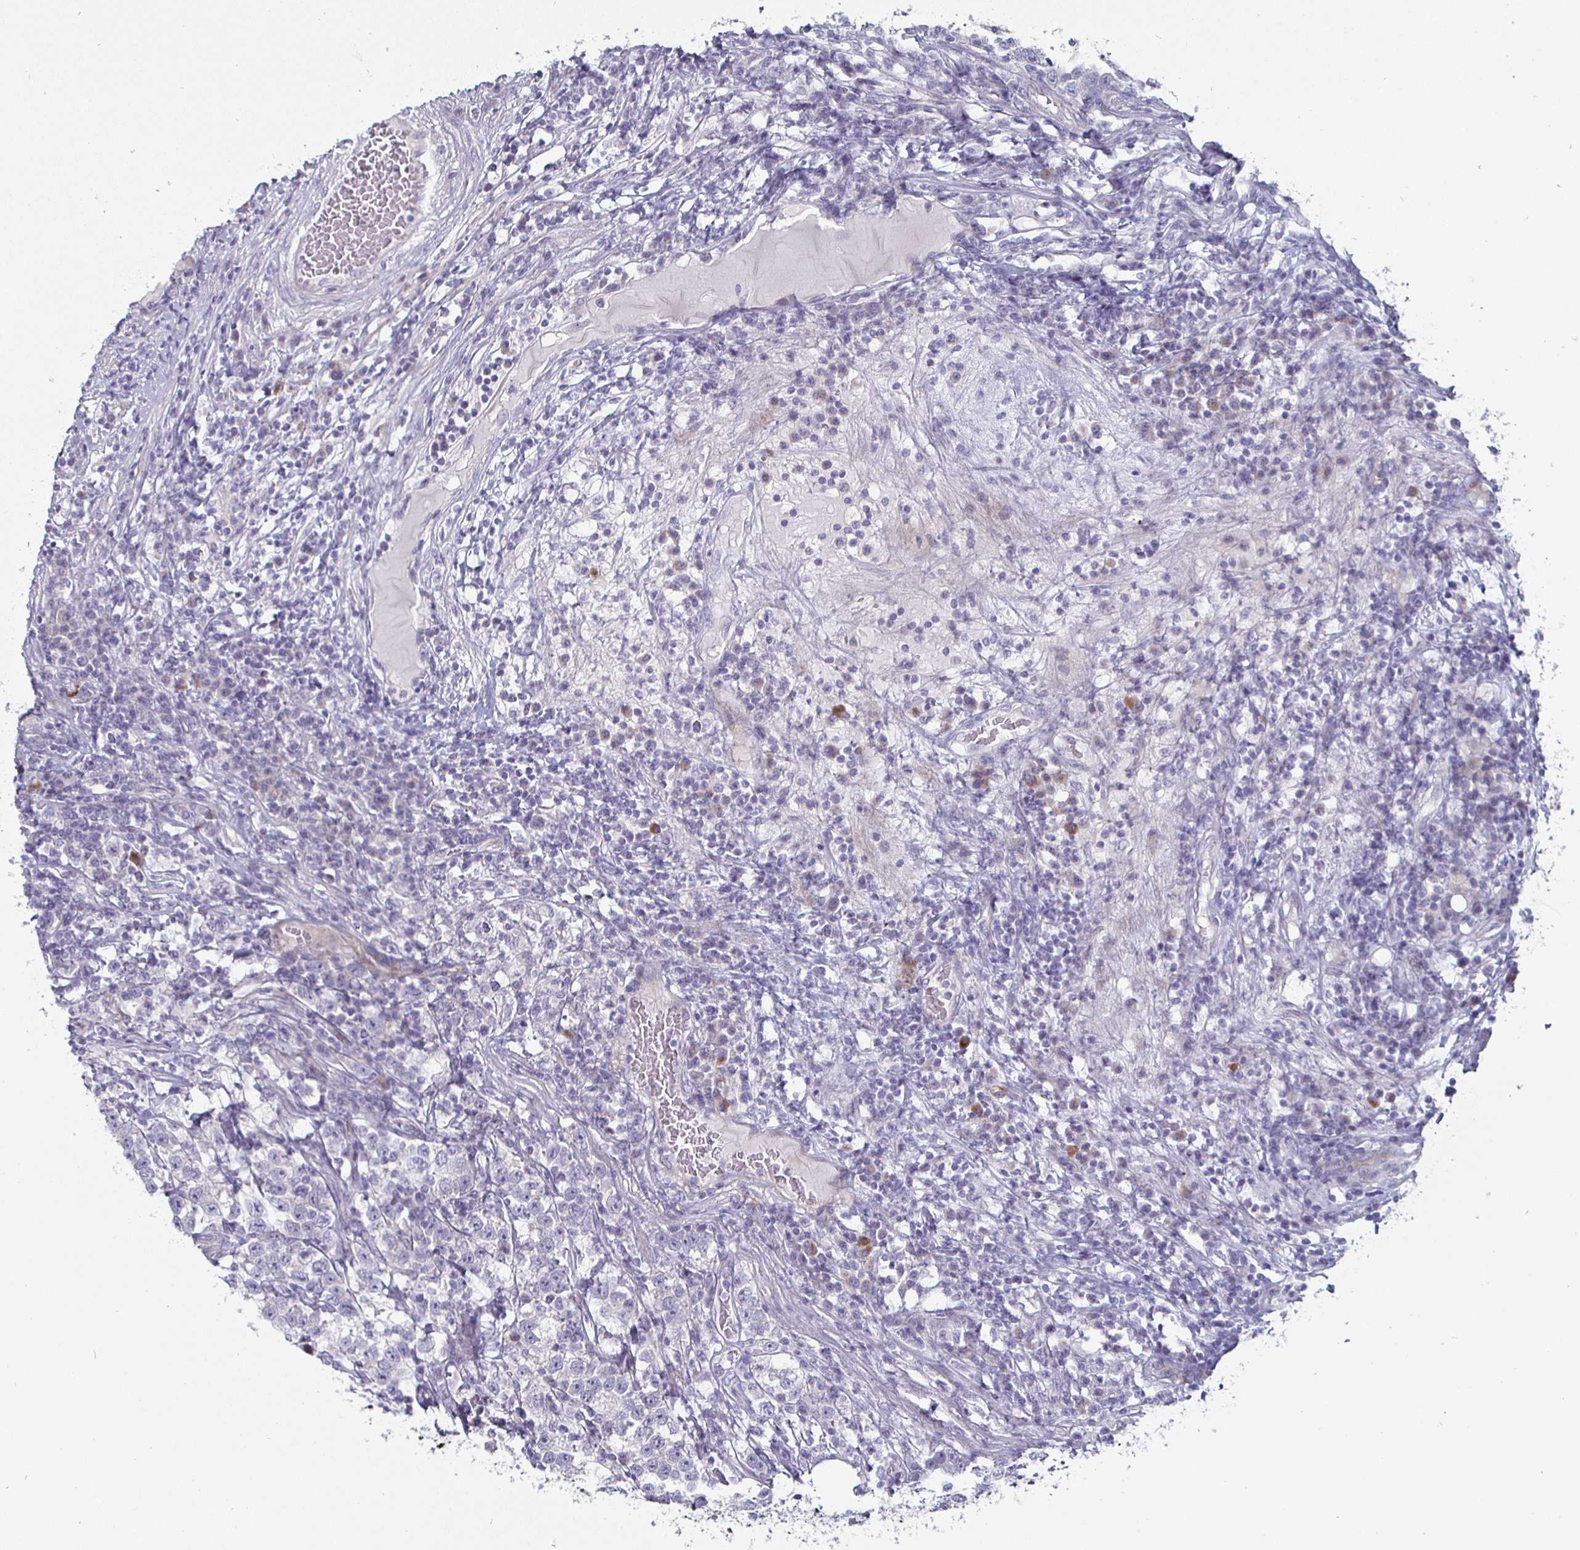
{"staining": {"intensity": "negative", "quantity": "none", "location": "none"}, "tissue": "testis cancer", "cell_type": "Tumor cells", "image_type": "cancer", "snomed": [{"axis": "morphology", "description": "Seminoma, NOS"}, {"axis": "topography", "description": "Testis"}], "caption": "An image of human testis cancer is negative for staining in tumor cells. (DAB (3,3'-diaminobenzidine) immunohistochemistry (IHC) with hematoxylin counter stain).", "gene": "DMRTB1", "patient": {"sex": "male", "age": 43}}